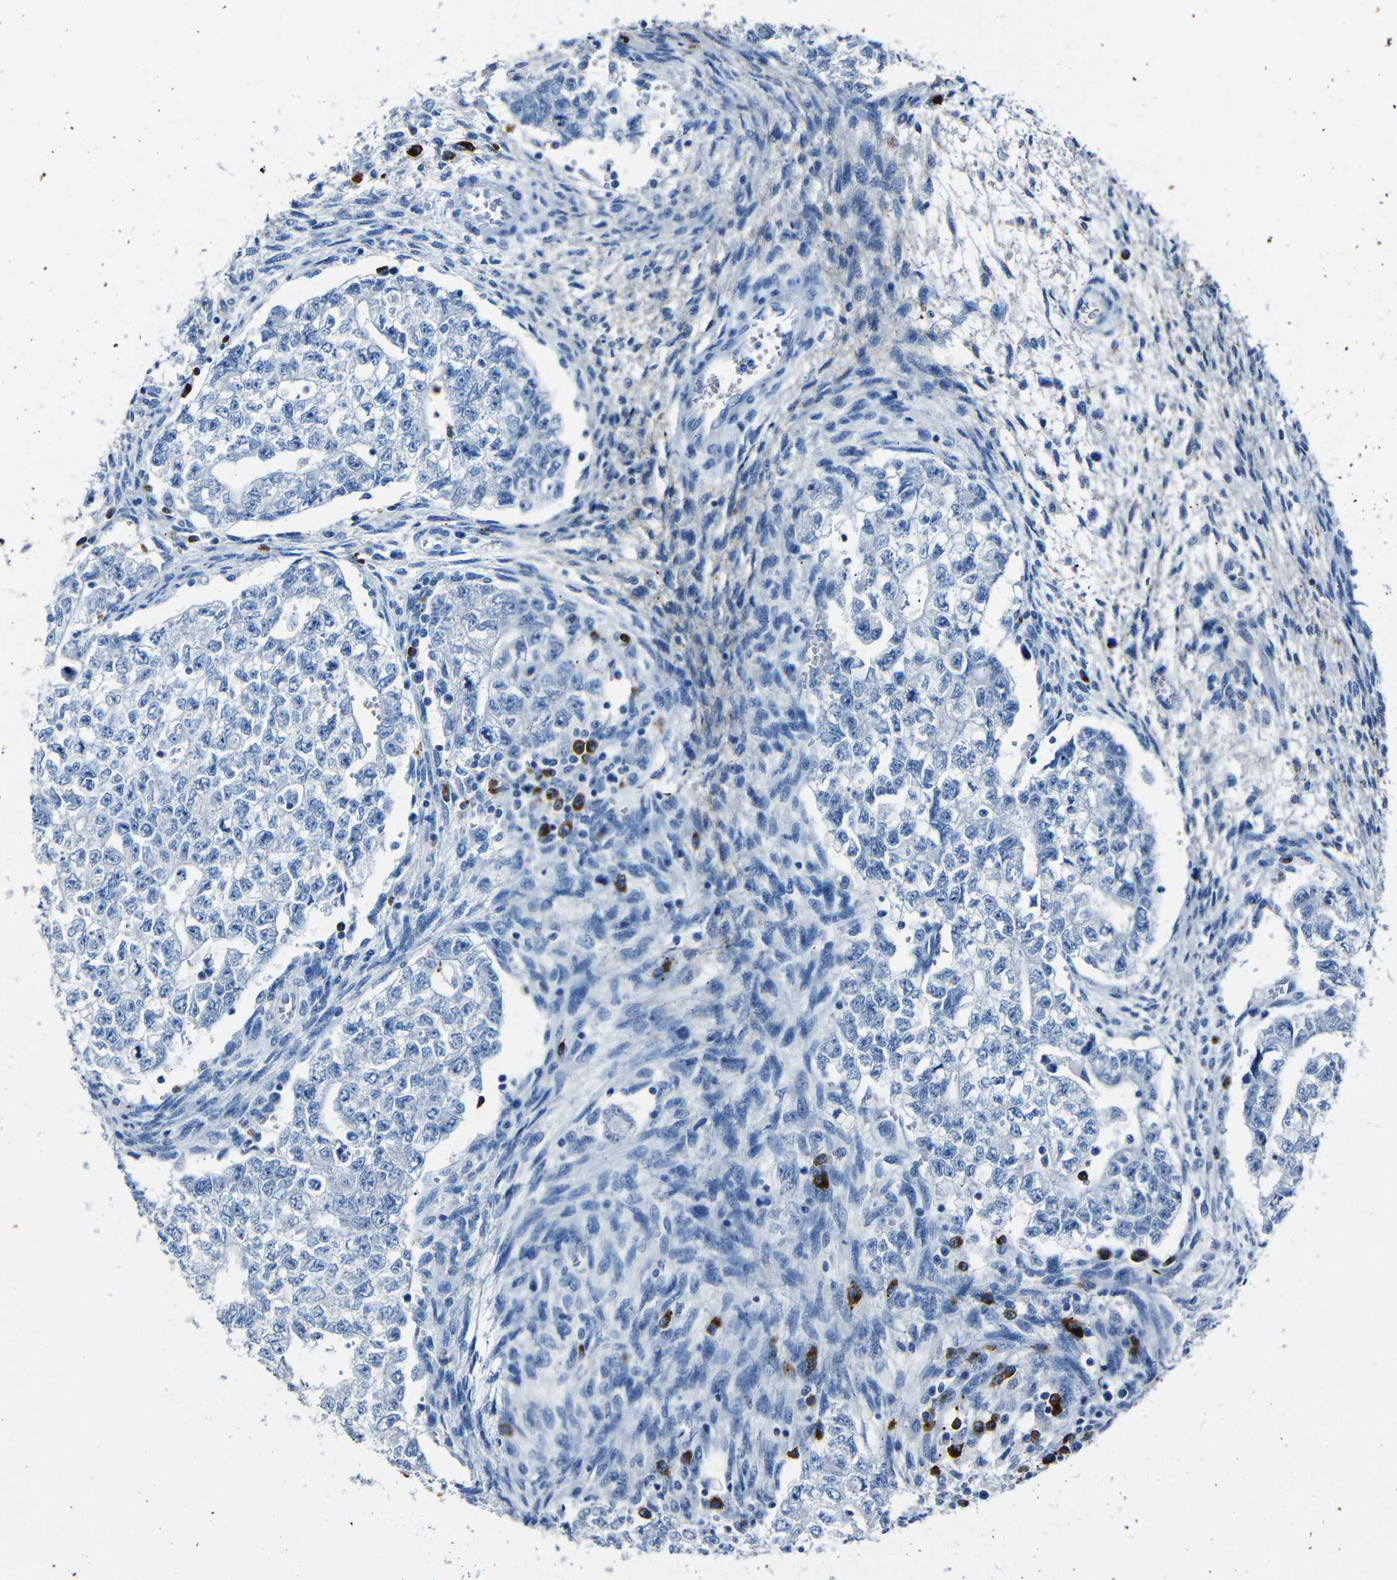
{"staining": {"intensity": "negative", "quantity": "none", "location": "none"}, "tissue": "testis cancer", "cell_type": "Tumor cells", "image_type": "cancer", "snomed": [{"axis": "morphology", "description": "Seminoma, NOS"}, {"axis": "morphology", "description": "Carcinoma, Embryonal, NOS"}, {"axis": "topography", "description": "Testis"}], "caption": "High magnification brightfield microscopy of testis cancer (embryonal carcinoma) stained with DAB (3,3'-diaminobenzidine) (brown) and counterstained with hematoxylin (blue): tumor cells show no significant expression.", "gene": "CLDN11", "patient": {"sex": "male", "age": 38}}